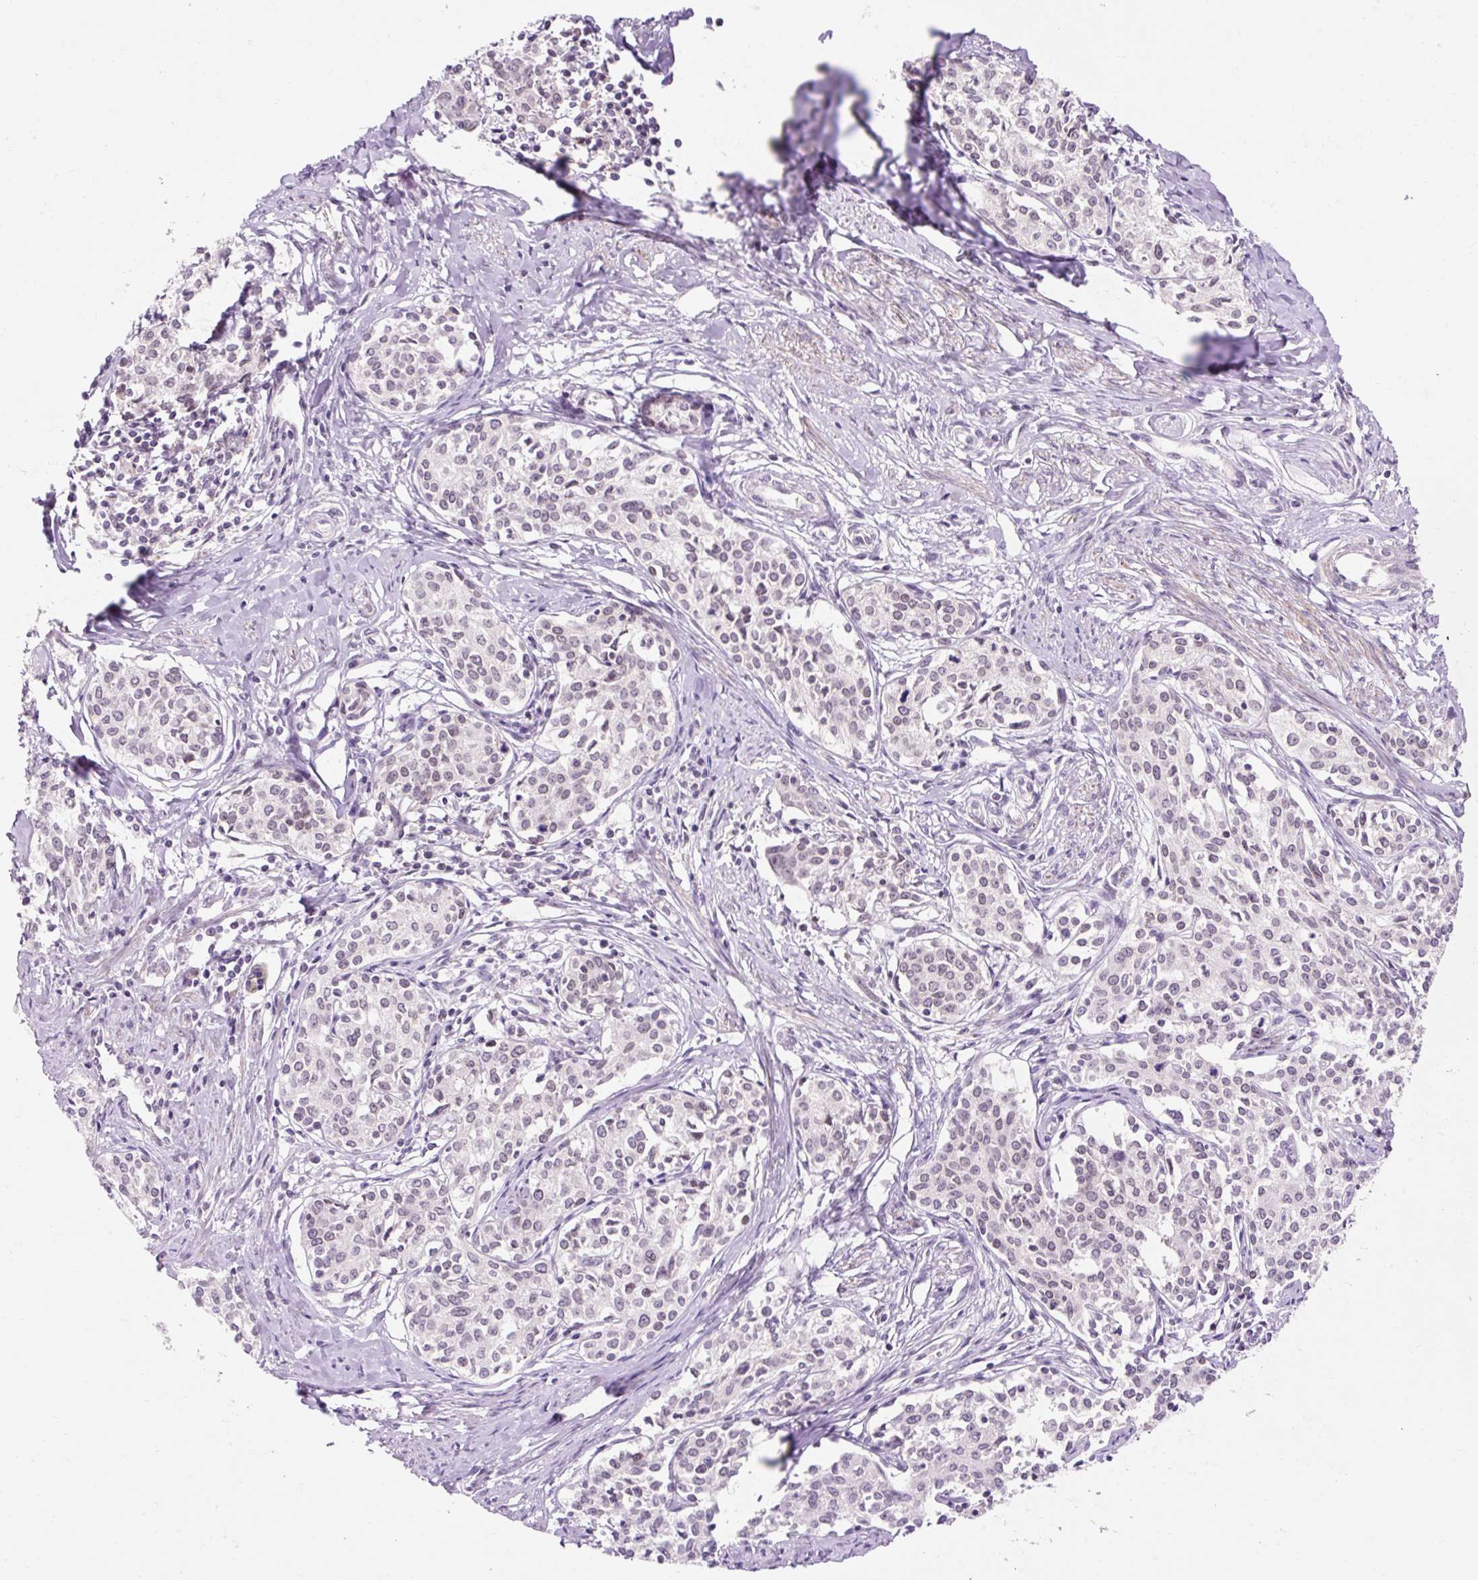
{"staining": {"intensity": "weak", "quantity": "<25%", "location": "cytoplasmic/membranous,nuclear"}, "tissue": "cervical cancer", "cell_type": "Tumor cells", "image_type": "cancer", "snomed": [{"axis": "morphology", "description": "Squamous cell carcinoma, NOS"}, {"axis": "morphology", "description": "Adenocarcinoma, NOS"}, {"axis": "topography", "description": "Cervix"}], "caption": "This is a histopathology image of IHC staining of cervical cancer (squamous cell carcinoma), which shows no expression in tumor cells.", "gene": "ZNF610", "patient": {"sex": "female", "age": 52}}